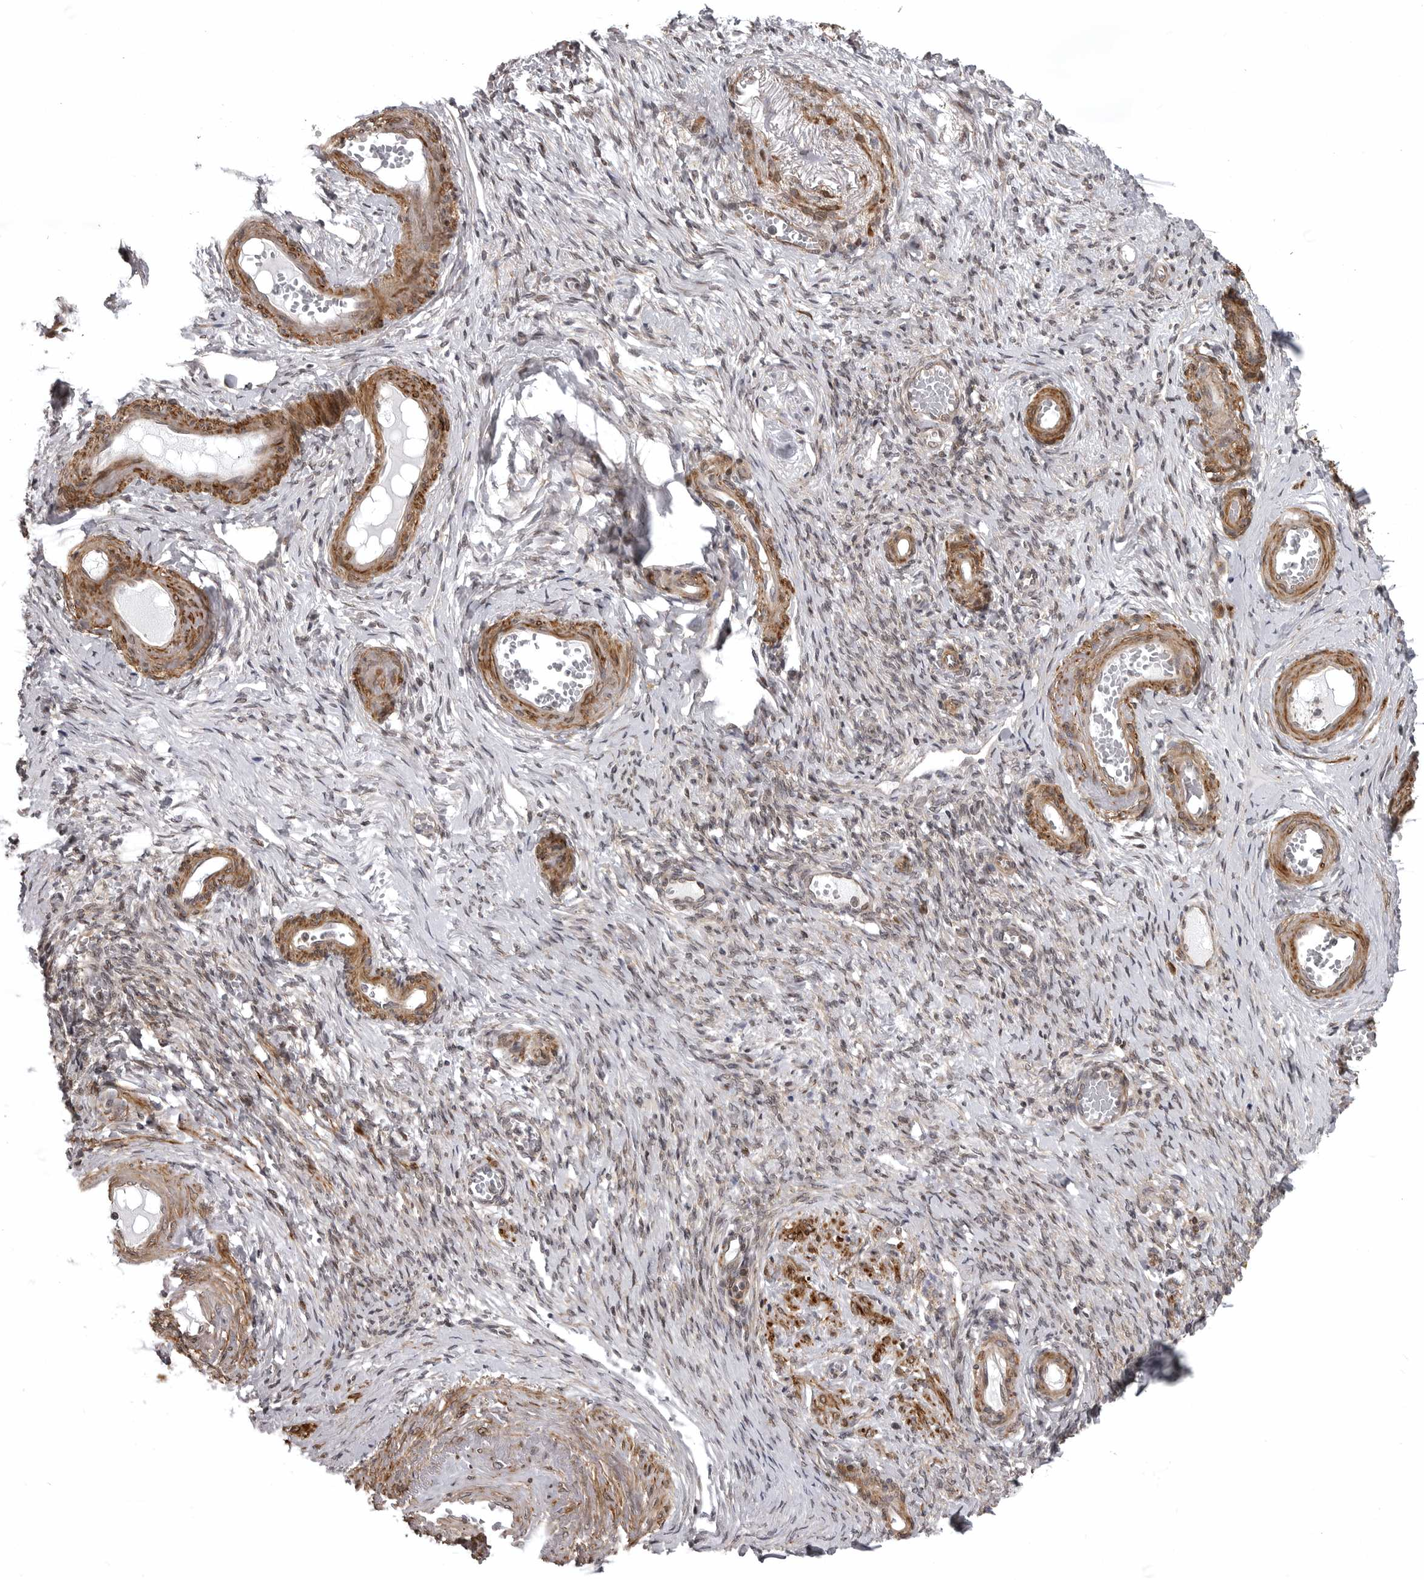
{"staining": {"intensity": "weak", "quantity": "25%-75%", "location": "cytoplasmic/membranous"}, "tissue": "adipose tissue", "cell_type": "Adipocytes", "image_type": "normal", "snomed": [{"axis": "morphology", "description": "Normal tissue, NOS"}, {"axis": "topography", "description": "Vascular tissue"}, {"axis": "topography", "description": "Fallopian tube"}, {"axis": "topography", "description": "Ovary"}], "caption": "Brown immunohistochemical staining in unremarkable human adipose tissue exhibits weak cytoplasmic/membranous expression in approximately 25%-75% of adipocytes. The protein is stained brown, and the nuclei are stained in blue (DAB (3,3'-diaminobenzidine) IHC with brightfield microscopy, high magnification).", "gene": "SNX16", "patient": {"sex": "female", "age": 67}}